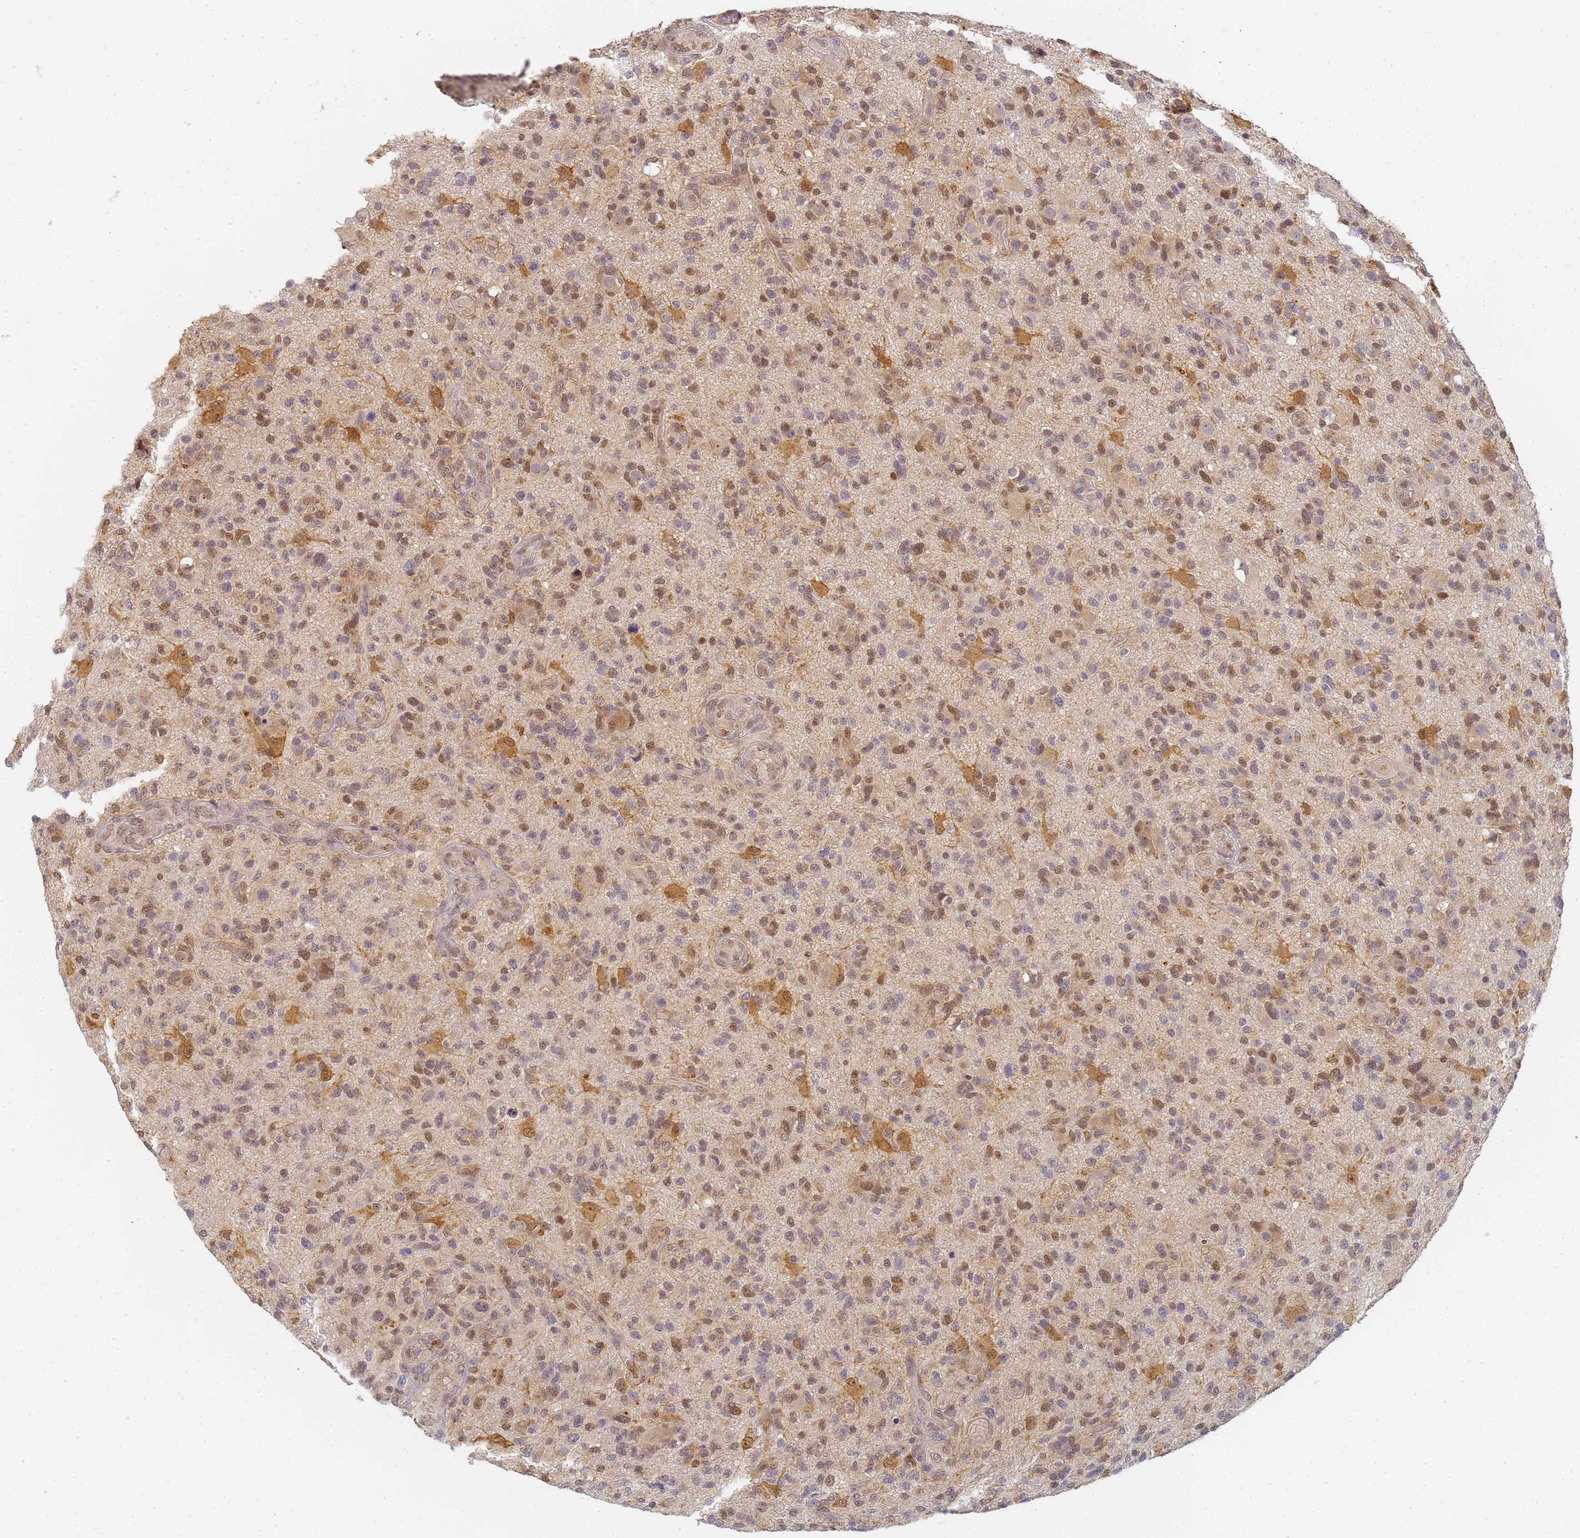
{"staining": {"intensity": "moderate", "quantity": "25%-75%", "location": "nuclear"}, "tissue": "glioma", "cell_type": "Tumor cells", "image_type": "cancer", "snomed": [{"axis": "morphology", "description": "Glioma, malignant, High grade"}, {"axis": "topography", "description": "Brain"}], "caption": "Protein expression analysis of glioma demonstrates moderate nuclear expression in about 25%-75% of tumor cells.", "gene": "HMCES", "patient": {"sex": "male", "age": 47}}